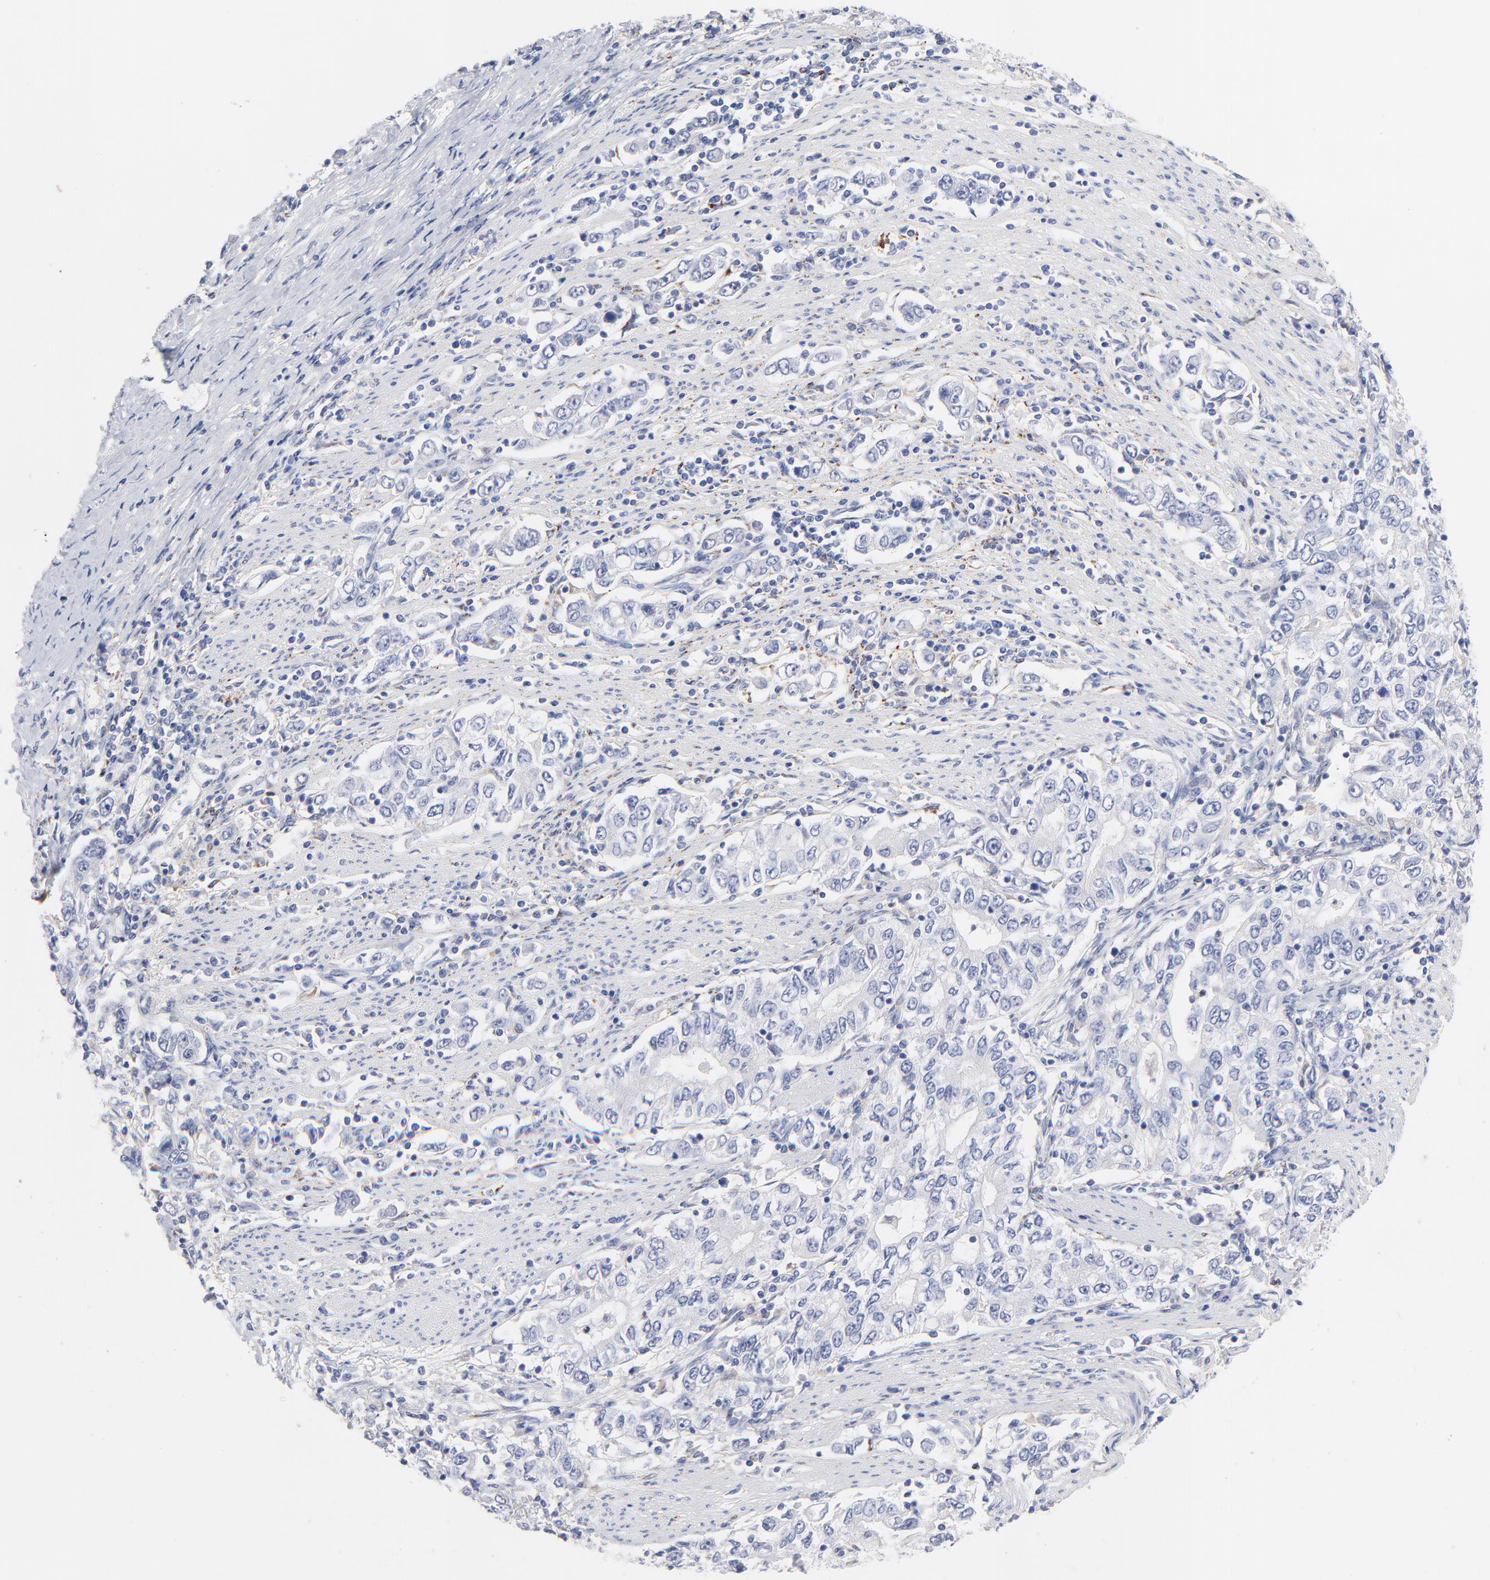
{"staining": {"intensity": "negative", "quantity": "none", "location": "none"}, "tissue": "stomach cancer", "cell_type": "Tumor cells", "image_type": "cancer", "snomed": [{"axis": "morphology", "description": "Adenocarcinoma, NOS"}, {"axis": "topography", "description": "Stomach, lower"}], "caption": "Stomach cancer (adenocarcinoma) was stained to show a protein in brown. There is no significant expression in tumor cells. Nuclei are stained in blue.", "gene": "FBXO10", "patient": {"sex": "female", "age": 72}}